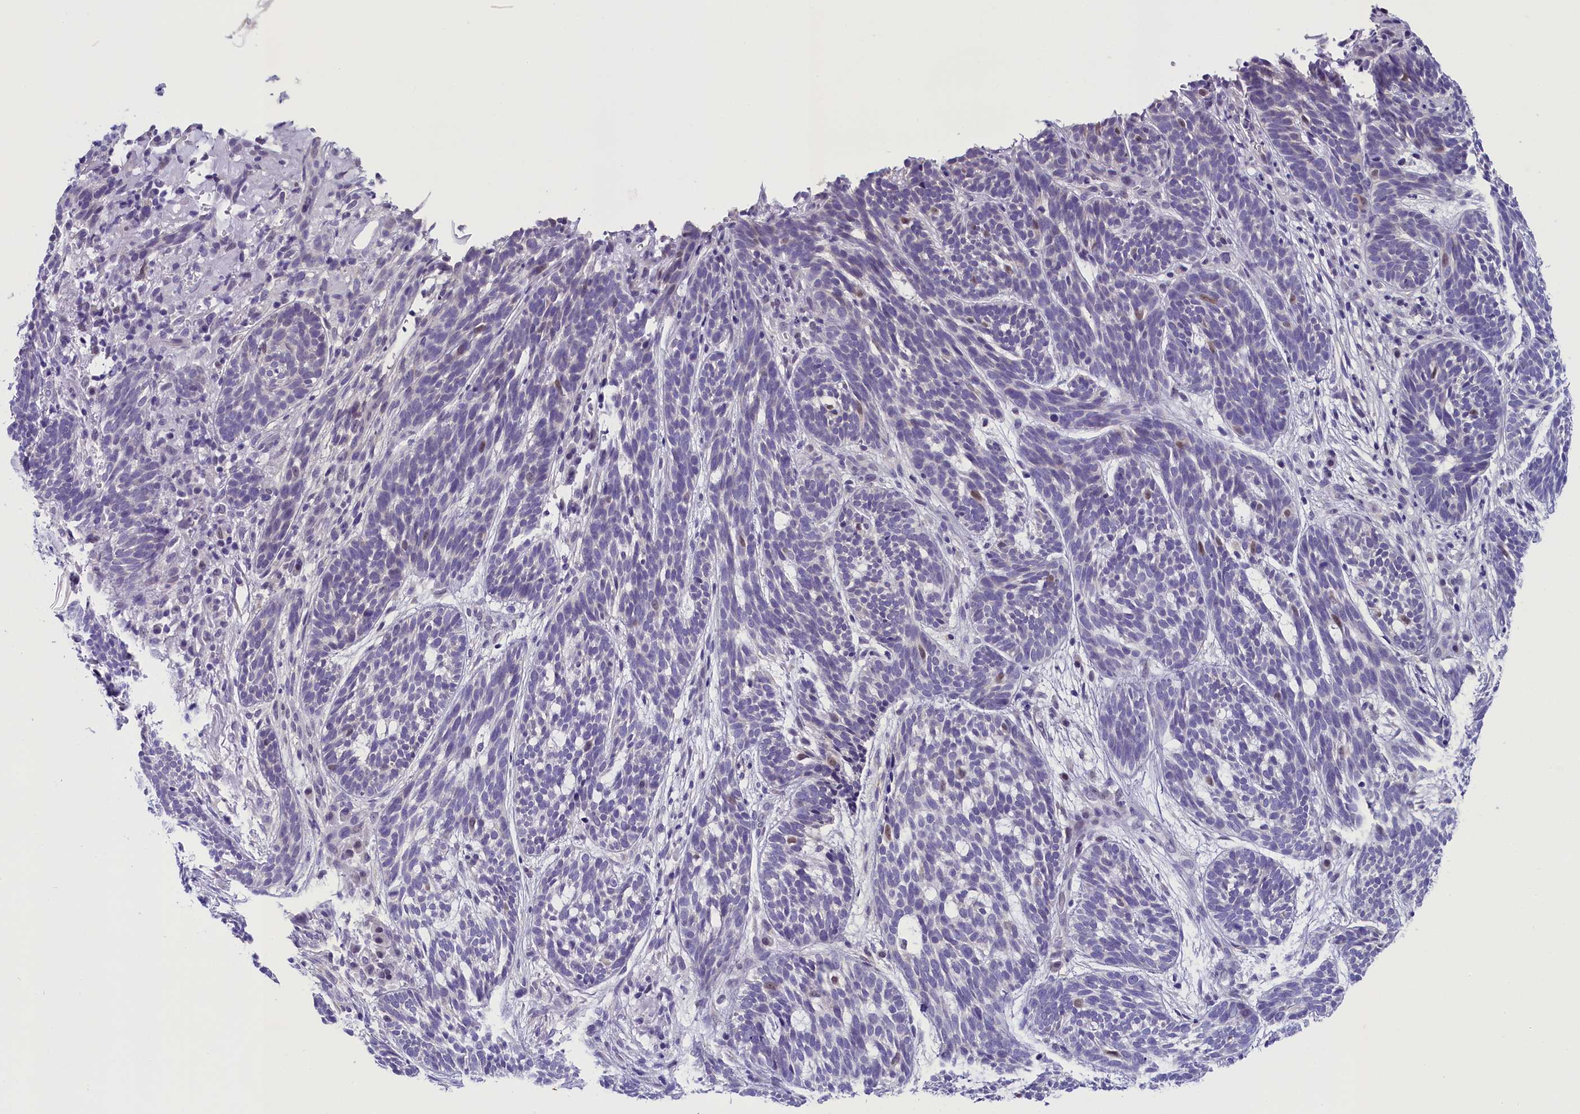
{"staining": {"intensity": "negative", "quantity": "none", "location": "none"}, "tissue": "skin cancer", "cell_type": "Tumor cells", "image_type": "cancer", "snomed": [{"axis": "morphology", "description": "Basal cell carcinoma"}, {"axis": "topography", "description": "Skin"}], "caption": "Immunohistochemistry (IHC) image of neoplastic tissue: skin cancer (basal cell carcinoma) stained with DAB (3,3'-diaminobenzidine) displays no significant protein staining in tumor cells. The staining was performed using DAB to visualize the protein expression in brown, while the nuclei were stained in blue with hematoxylin (Magnification: 20x).", "gene": "OSGEP", "patient": {"sex": "male", "age": 71}}